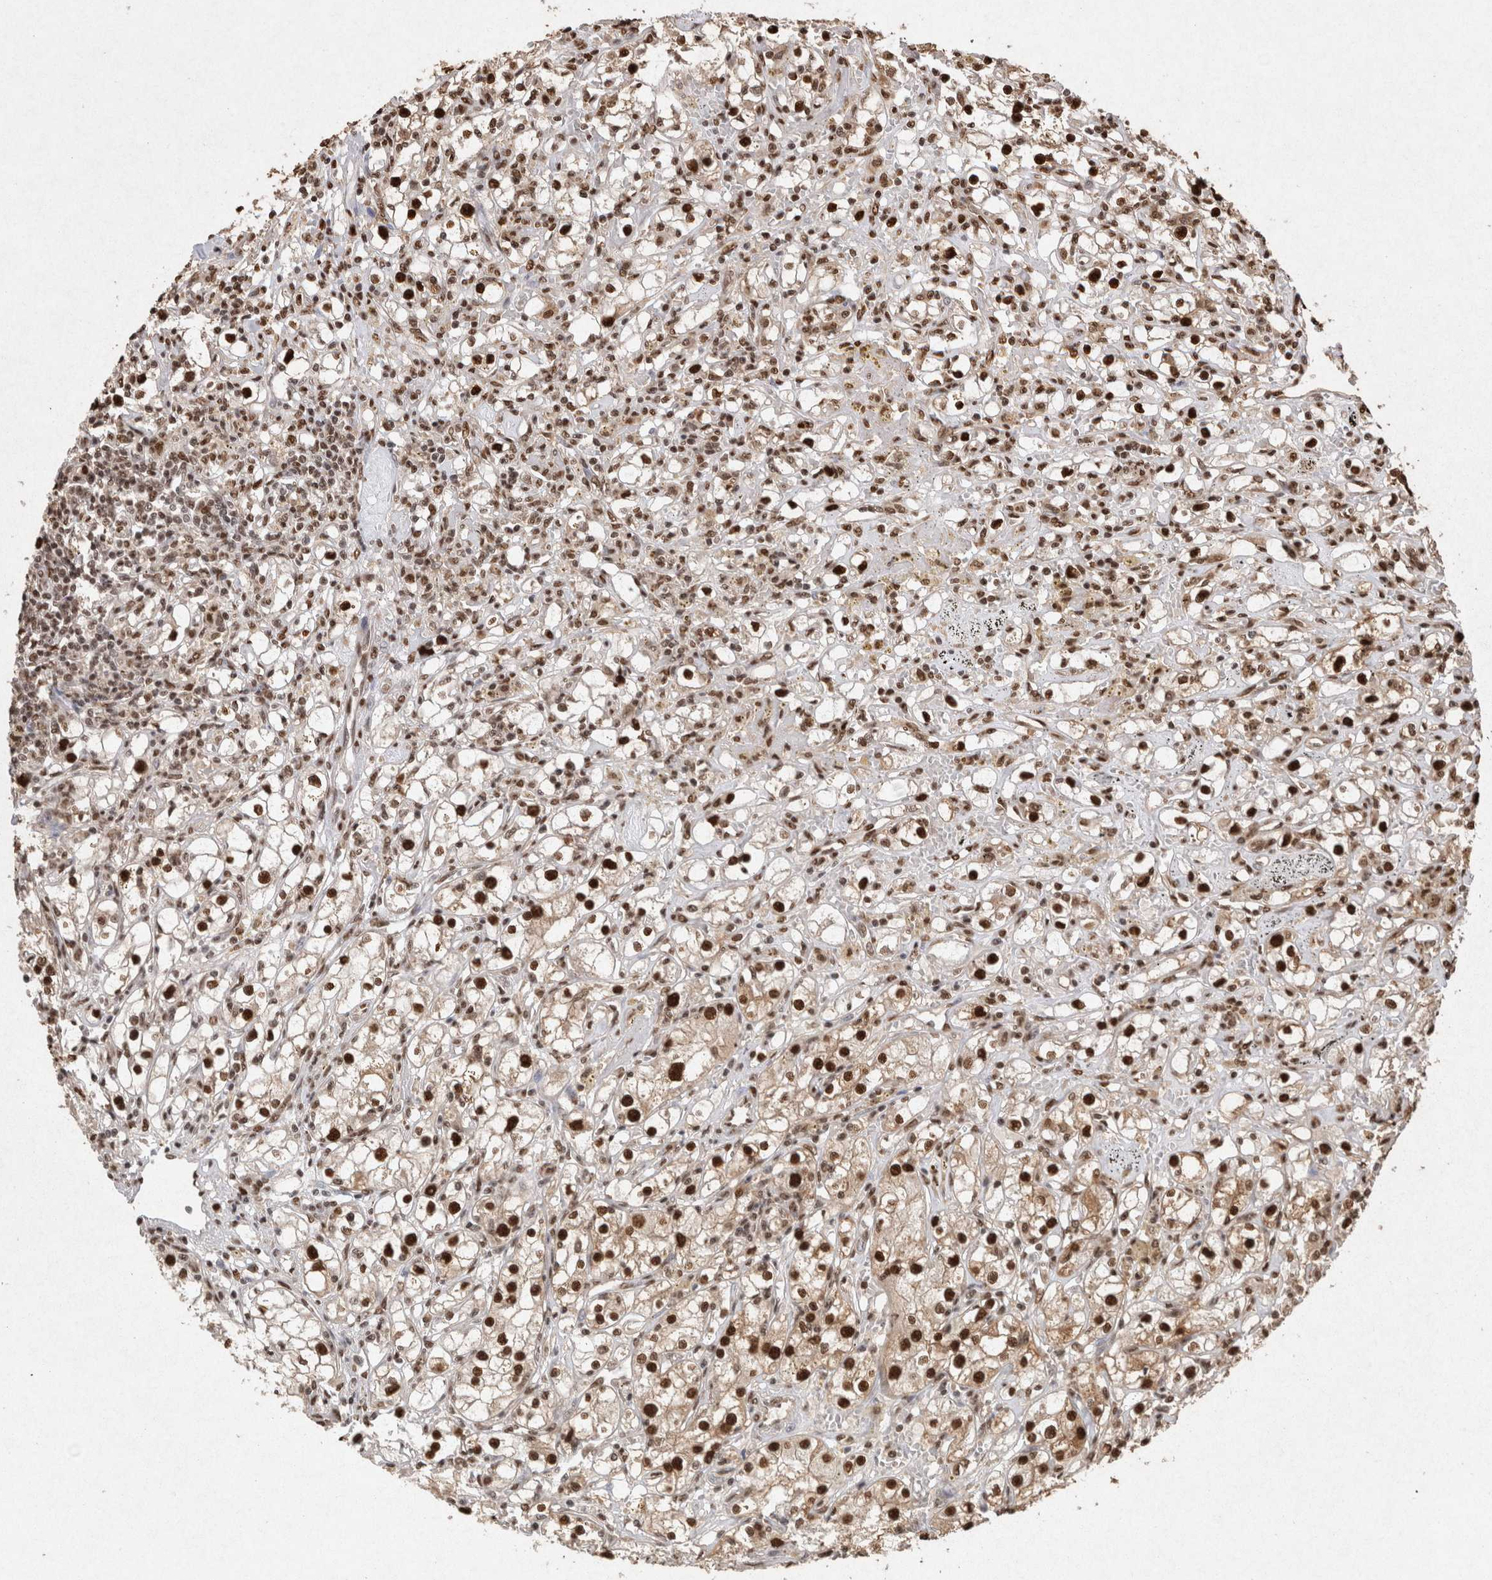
{"staining": {"intensity": "strong", "quantity": ">75%", "location": "nuclear"}, "tissue": "renal cancer", "cell_type": "Tumor cells", "image_type": "cancer", "snomed": [{"axis": "morphology", "description": "Adenocarcinoma, NOS"}, {"axis": "topography", "description": "Kidney"}], "caption": "Immunohistochemical staining of human renal cancer (adenocarcinoma) reveals high levels of strong nuclear positivity in about >75% of tumor cells. The protein is stained brown, and the nuclei are stained in blue (DAB IHC with brightfield microscopy, high magnification).", "gene": "HDGF", "patient": {"sex": "male", "age": 56}}